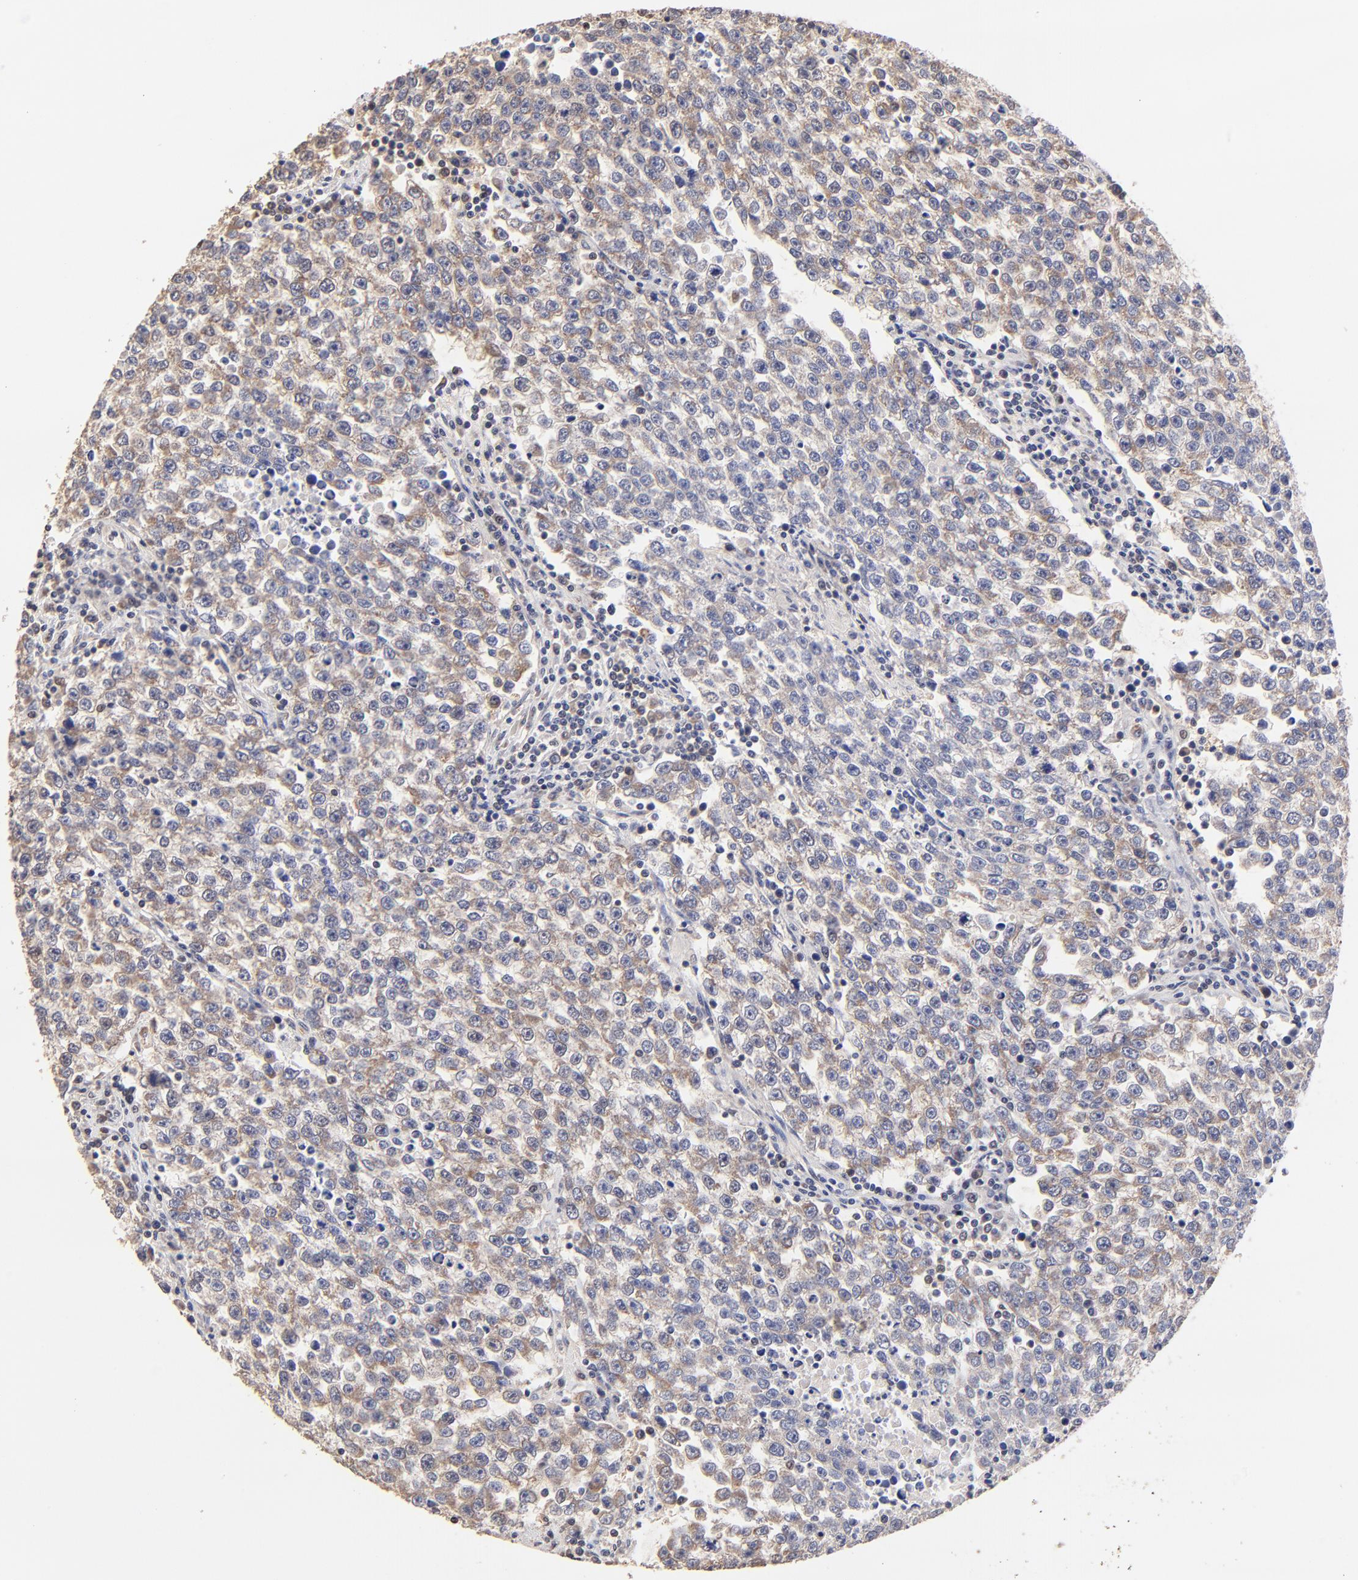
{"staining": {"intensity": "weak", "quantity": ">75%", "location": "cytoplasmic/membranous"}, "tissue": "testis cancer", "cell_type": "Tumor cells", "image_type": "cancer", "snomed": [{"axis": "morphology", "description": "Seminoma, NOS"}, {"axis": "topography", "description": "Testis"}], "caption": "IHC staining of testis cancer (seminoma), which exhibits low levels of weak cytoplasmic/membranous expression in approximately >75% of tumor cells indicating weak cytoplasmic/membranous protein positivity. The staining was performed using DAB (brown) for protein detection and nuclei were counterstained in hematoxylin (blue).", "gene": "BBOF1", "patient": {"sex": "male", "age": 36}}